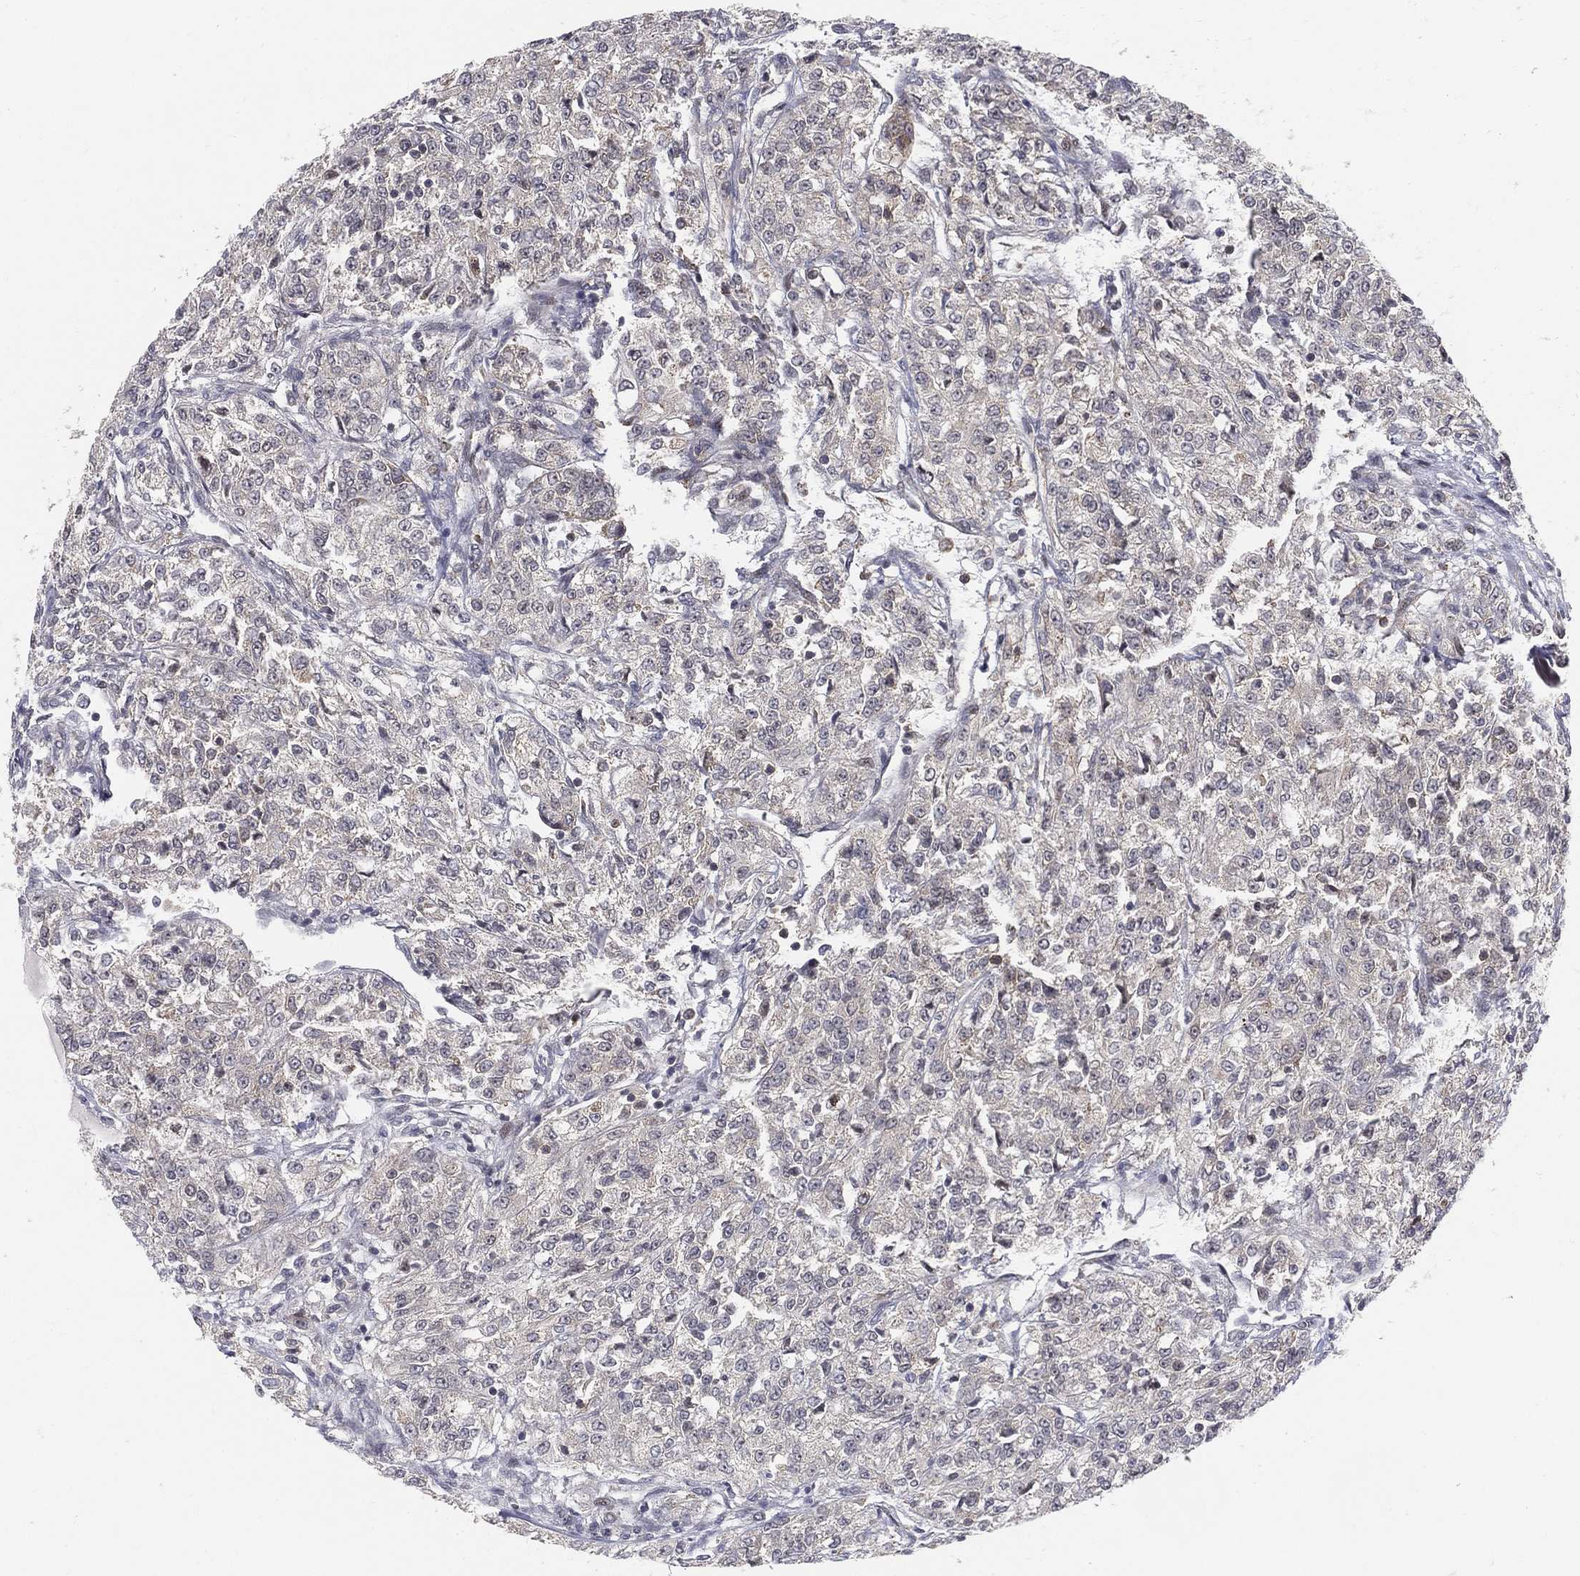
{"staining": {"intensity": "negative", "quantity": "none", "location": "none"}, "tissue": "renal cancer", "cell_type": "Tumor cells", "image_type": "cancer", "snomed": [{"axis": "morphology", "description": "Adenocarcinoma, NOS"}, {"axis": "topography", "description": "Kidney"}], "caption": "Renal cancer (adenocarcinoma) was stained to show a protein in brown. There is no significant staining in tumor cells.", "gene": "TMTC4", "patient": {"sex": "female", "age": 63}}